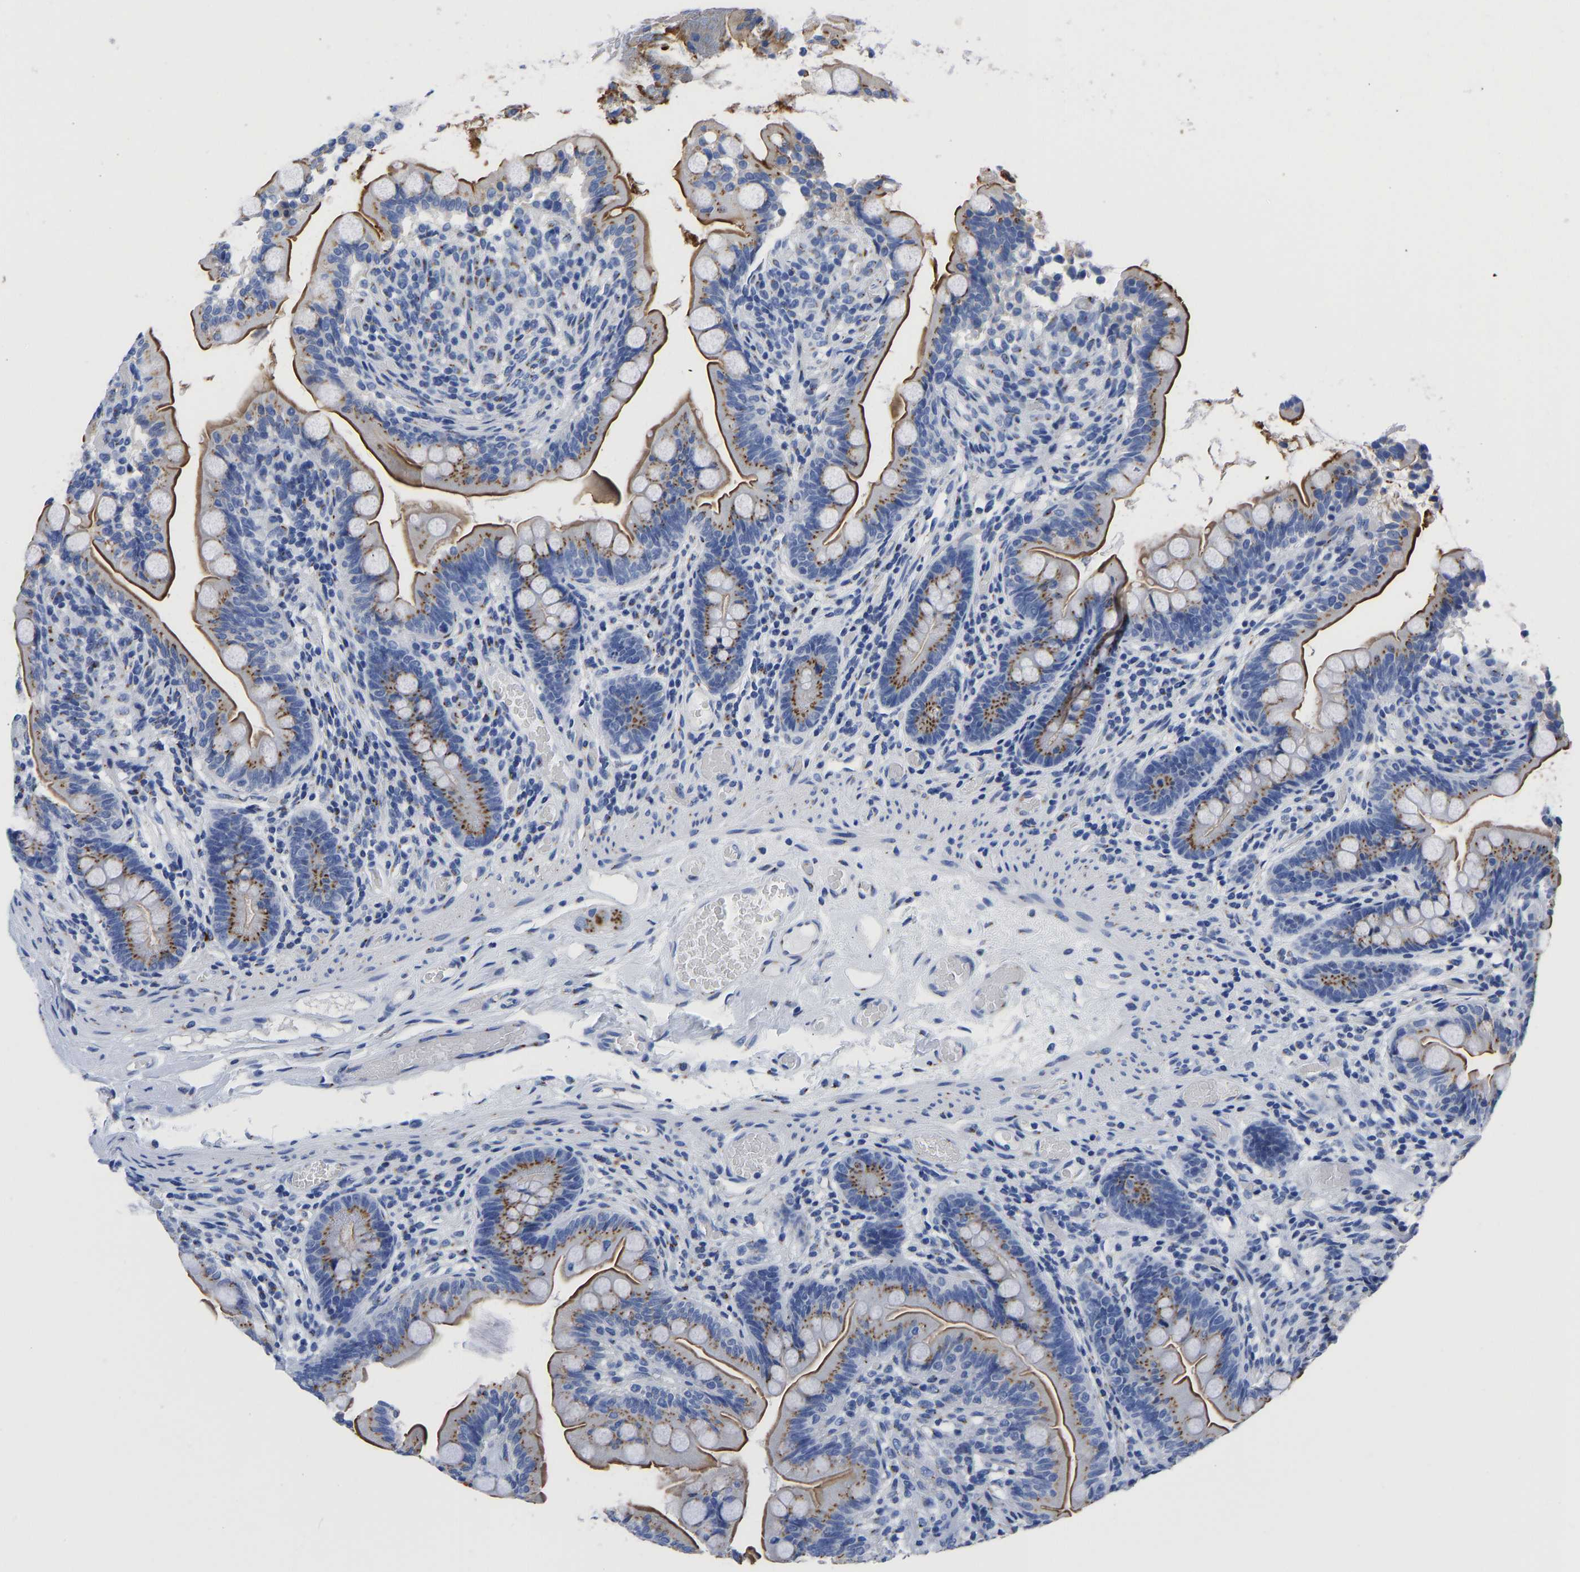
{"staining": {"intensity": "moderate", "quantity": ">75%", "location": "cytoplasmic/membranous"}, "tissue": "small intestine", "cell_type": "Glandular cells", "image_type": "normal", "snomed": [{"axis": "morphology", "description": "Normal tissue, NOS"}, {"axis": "topography", "description": "Small intestine"}], "caption": "Immunohistochemistry (DAB) staining of unremarkable small intestine displays moderate cytoplasmic/membranous protein positivity in approximately >75% of glandular cells. (DAB = brown stain, brightfield microscopy at high magnification).", "gene": "TMEM87A", "patient": {"sex": "female", "age": 56}}